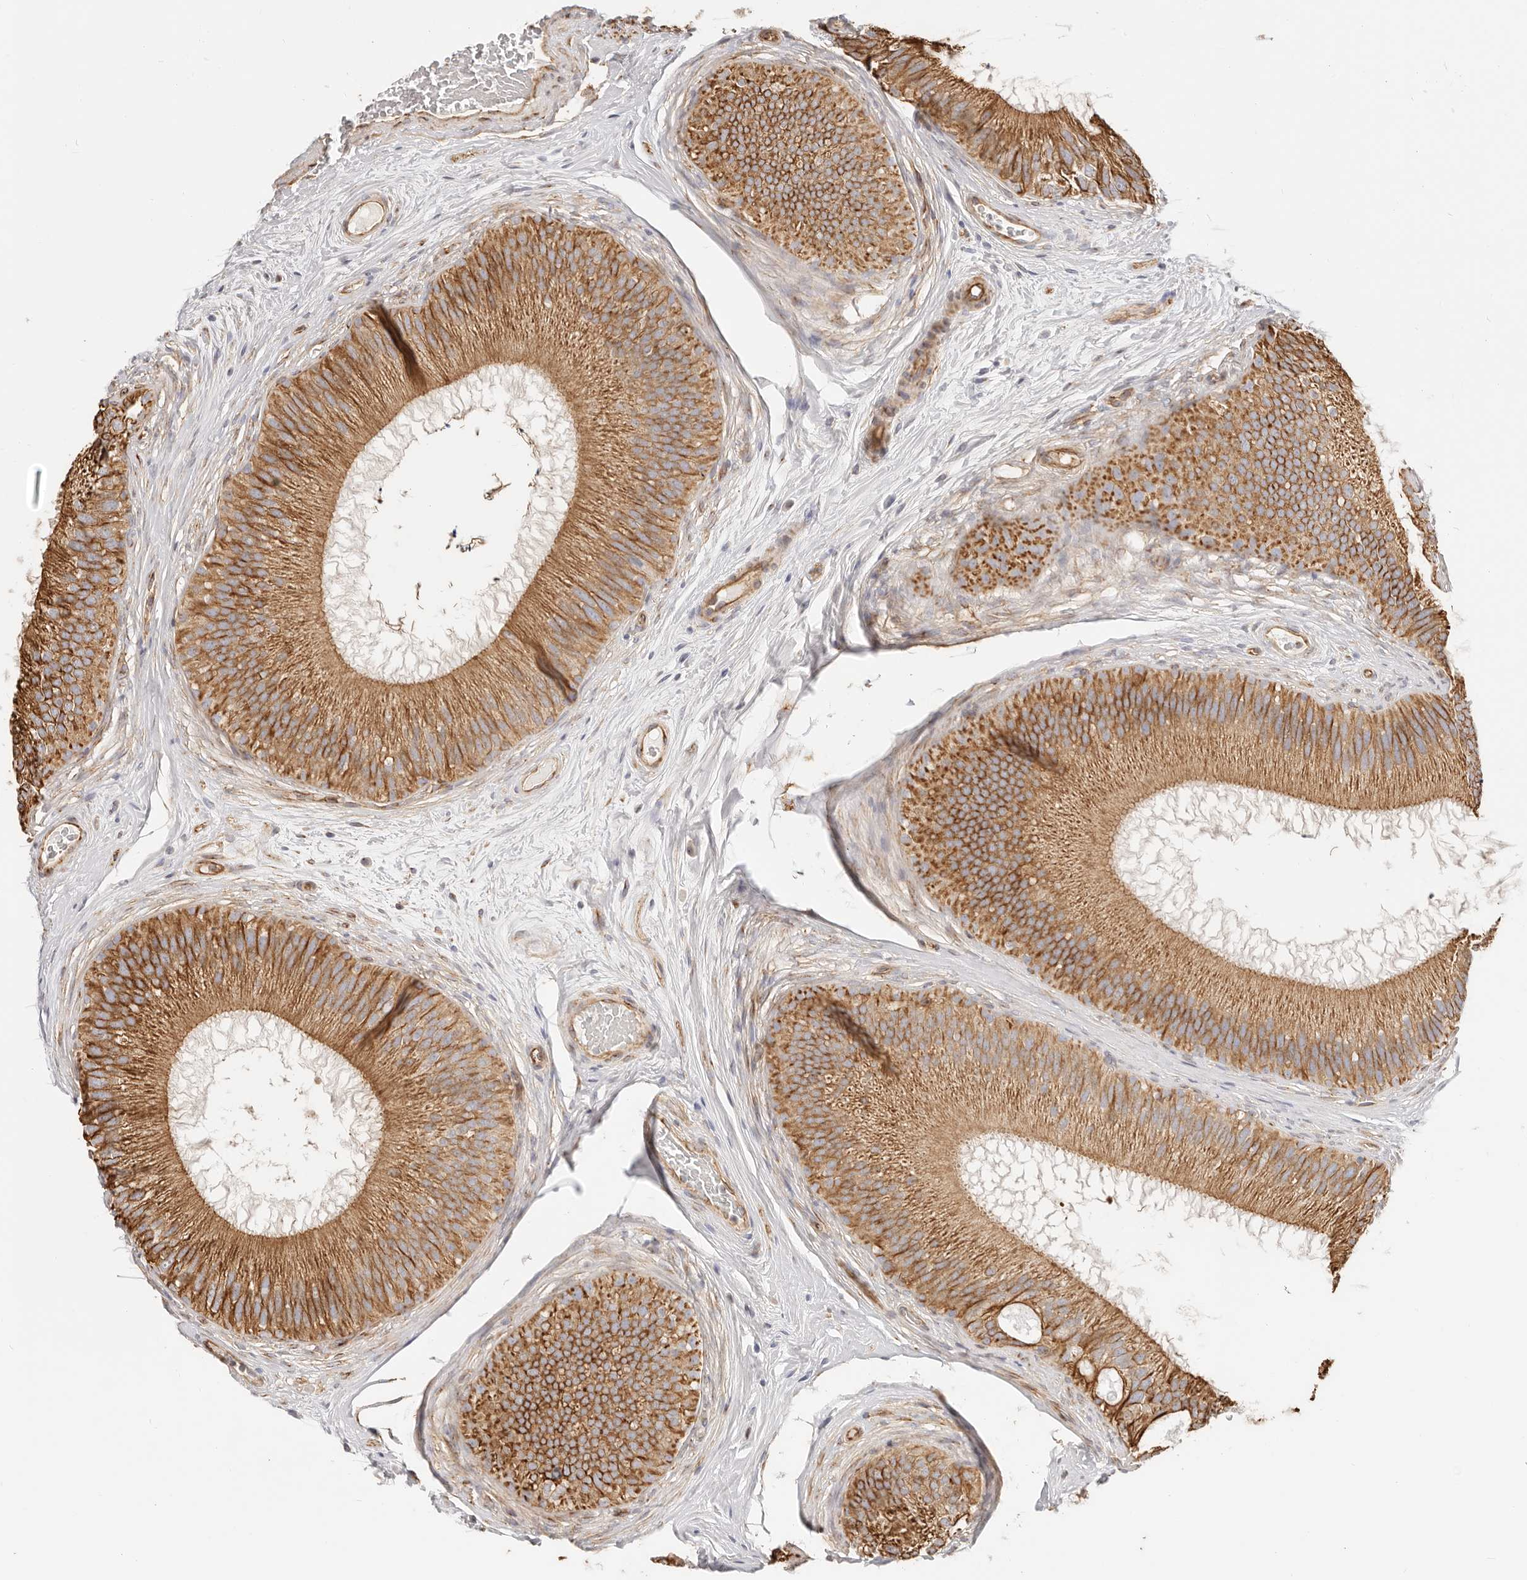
{"staining": {"intensity": "strong", "quantity": "25%-75%", "location": "cytoplasmic/membranous"}, "tissue": "epididymis", "cell_type": "Glandular cells", "image_type": "normal", "snomed": [{"axis": "morphology", "description": "Normal tissue, NOS"}, {"axis": "topography", "description": "Epididymis"}], "caption": "Immunohistochemistry of normal human epididymis reveals high levels of strong cytoplasmic/membranous positivity in about 25%-75% of glandular cells.", "gene": "DTNBP1", "patient": {"sex": "male", "age": 45}}